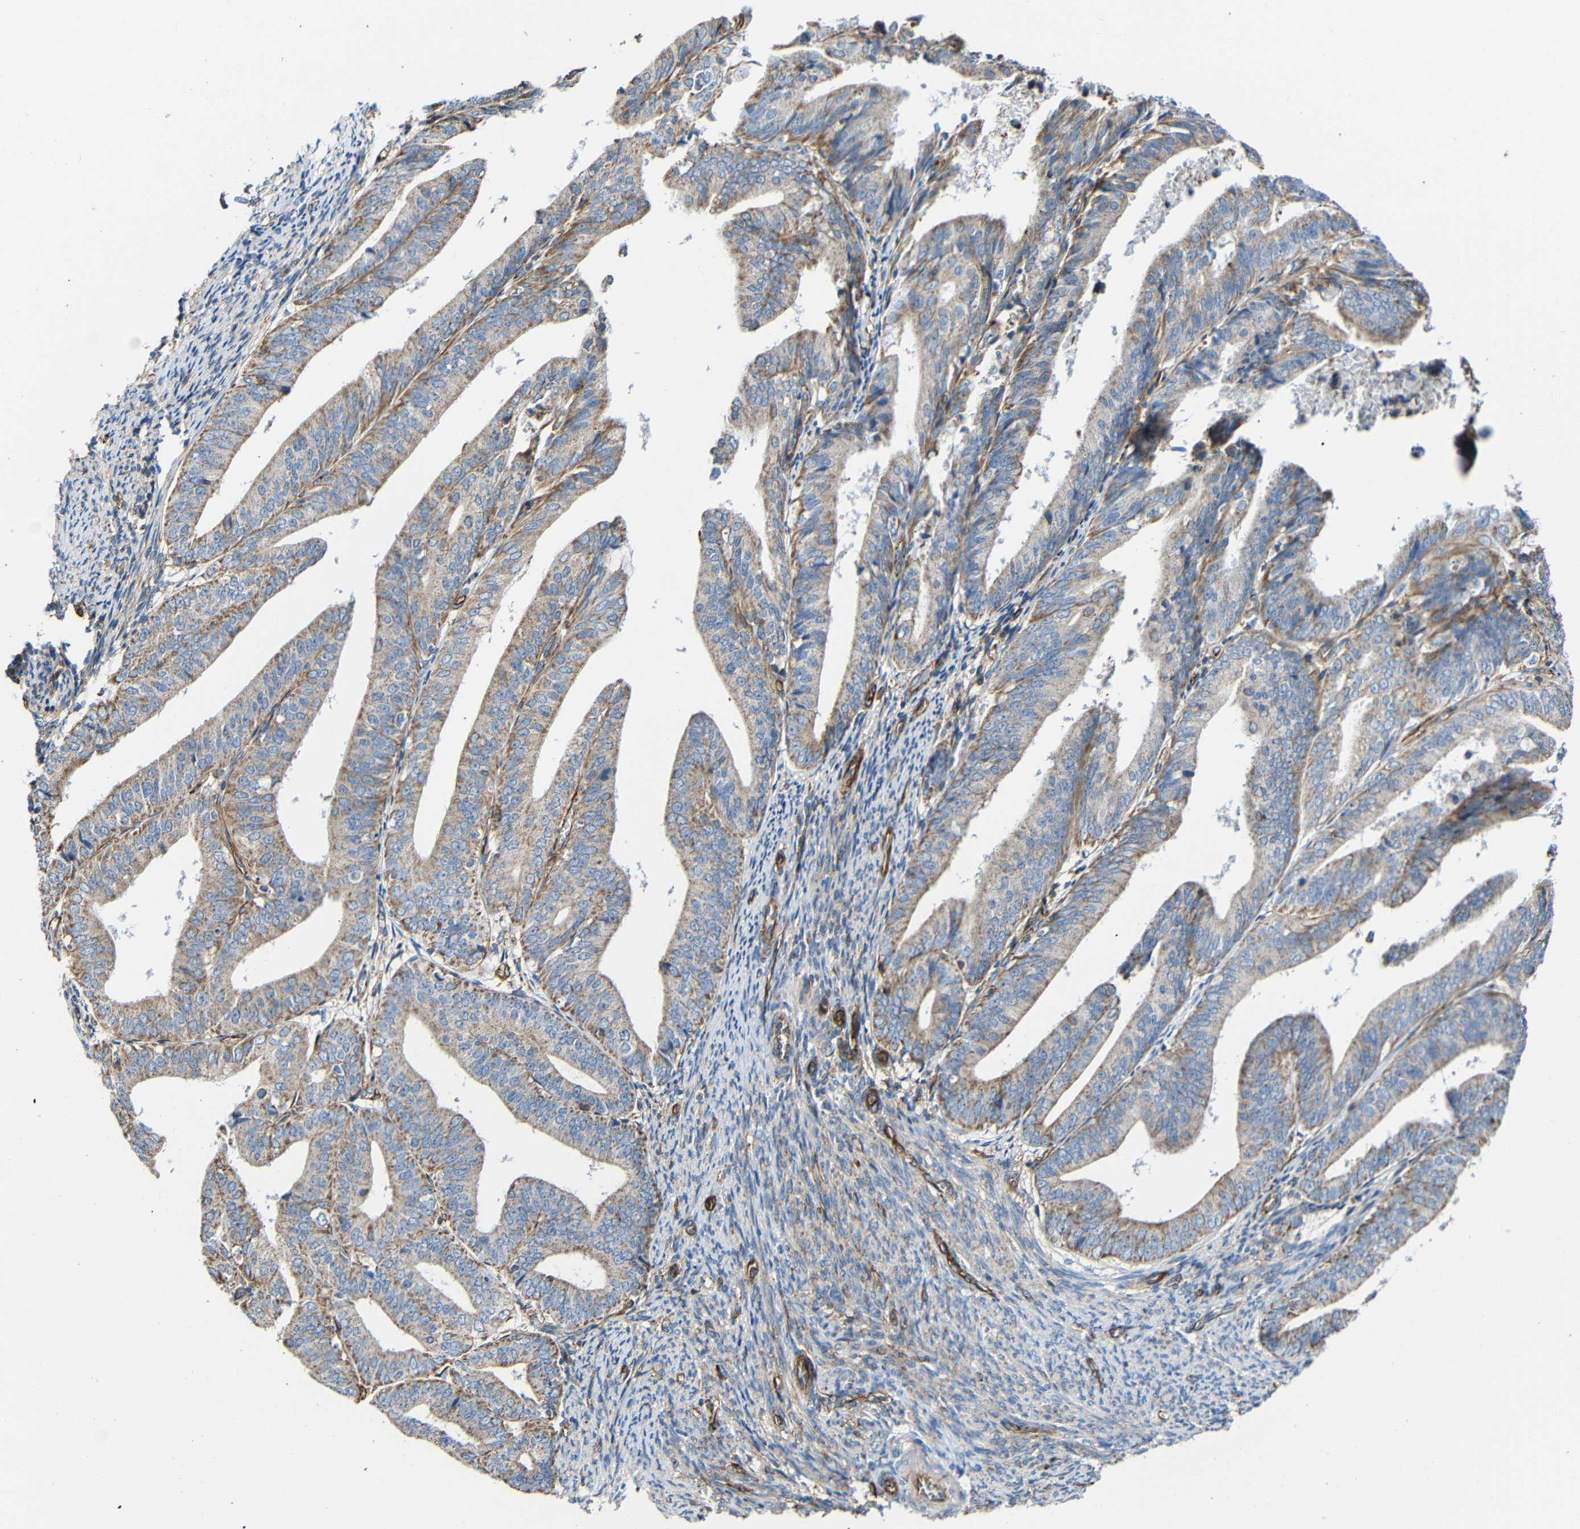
{"staining": {"intensity": "moderate", "quantity": ">75%", "location": "cytoplasmic/membranous"}, "tissue": "endometrial cancer", "cell_type": "Tumor cells", "image_type": "cancer", "snomed": [{"axis": "morphology", "description": "Adenocarcinoma, NOS"}, {"axis": "topography", "description": "Endometrium"}], "caption": "IHC of endometrial cancer (adenocarcinoma) reveals medium levels of moderate cytoplasmic/membranous staining in approximately >75% of tumor cells.", "gene": "IGSF10", "patient": {"sex": "female", "age": 63}}